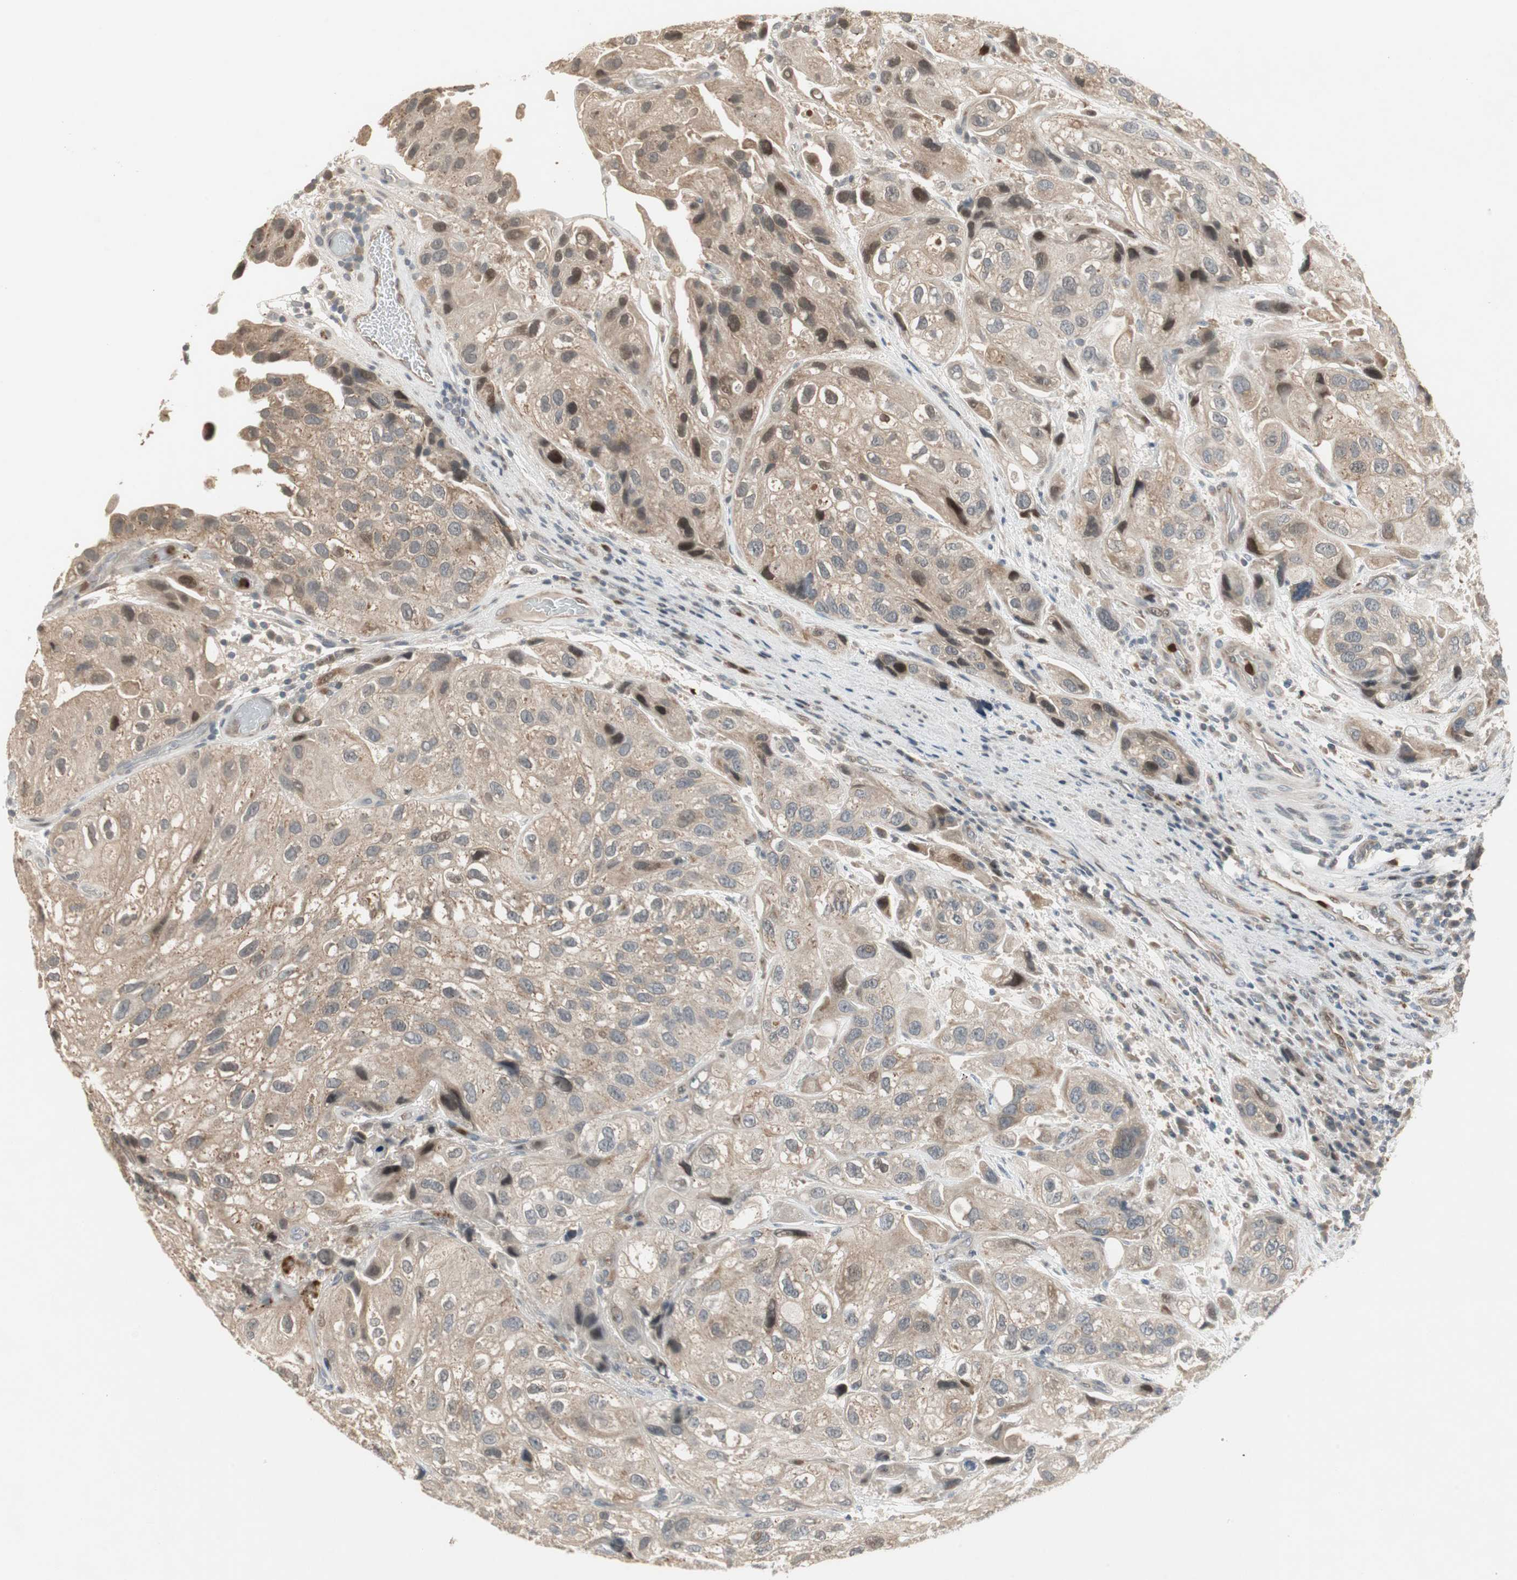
{"staining": {"intensity": "strong", "quantity": "<25%", "location": "nuclear"}, "tissue": "urothelial cancer", "cell_type": "Tumor cells", "image_type": "cancer", "snomed": [{"axis": "morphology", "description": "Urothelial carcinoma, High grade"}, {"axis": "topography", "description": "Urinary bladder"}], "caption": "An immunohistochemistry photomicrograph of neoplastic tissue is shown. Protein staining in brown labels strong nuclear positivity in urothelial carcinoma (high-grade) within tumor cells.", "gene": "SNX4", "patient": {"sex": "female", "age": 64}}